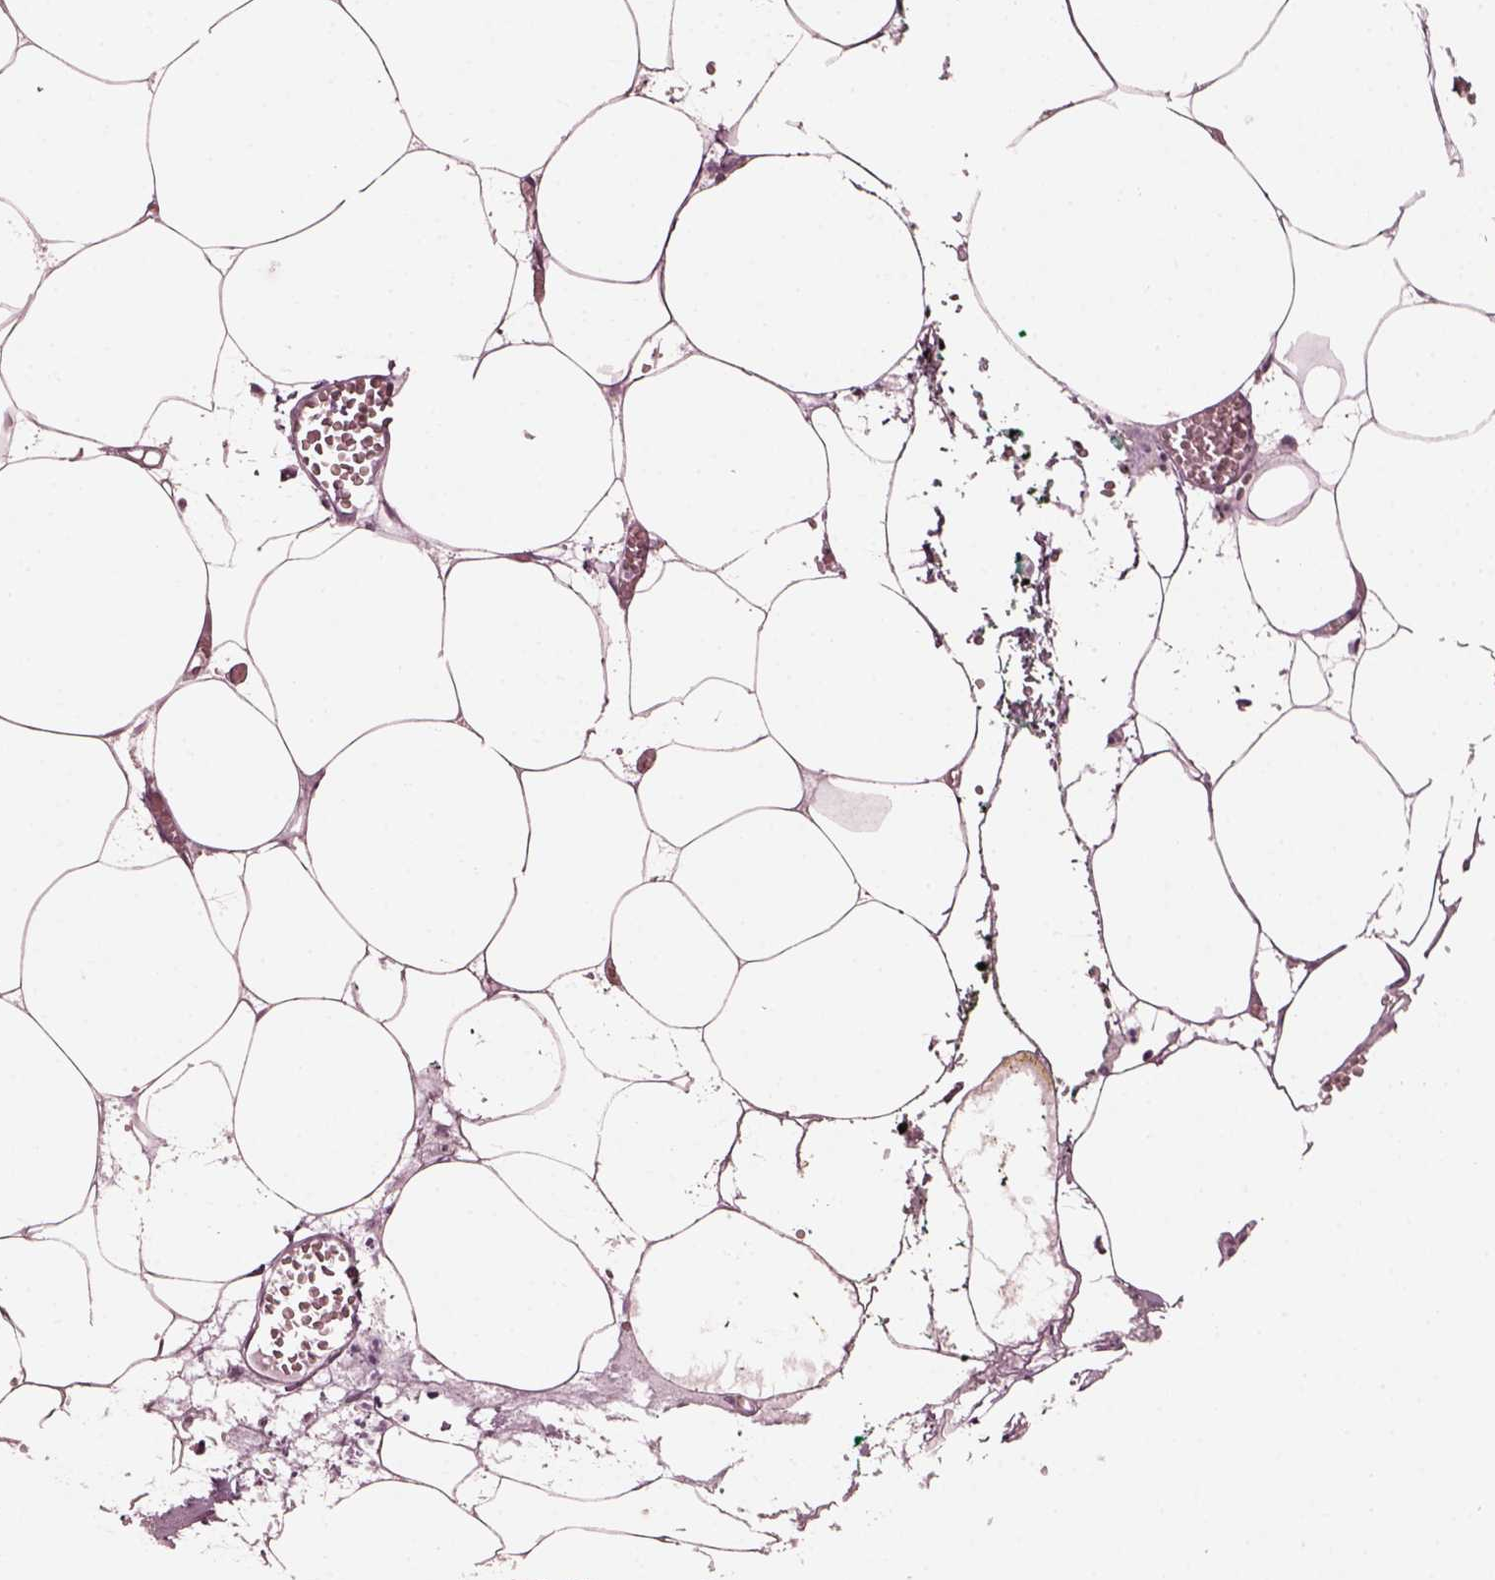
{"staining": {"intensity": "negative", "quantity": "none", "location": "none"}, "tissue": "adipose tissue", "cell_type": "Adipocytes", "image_type": "normal", "snomed": [{"axis": "morphology", "description": "Normal tissue, NOS"}, {"axis": "topography", "description": "Adipose tissue"}, {"axis": "topography", "description": "Pancreas"}, {"axis": "topography", "description": "Peripheral nerve tissue"}], "caption": "Immunohistochemistry of unremarkable adipose tissue displays no expression in adipocytes.", "gene": "TRIB3", "patient": {"sex": "female", "age": 58}}